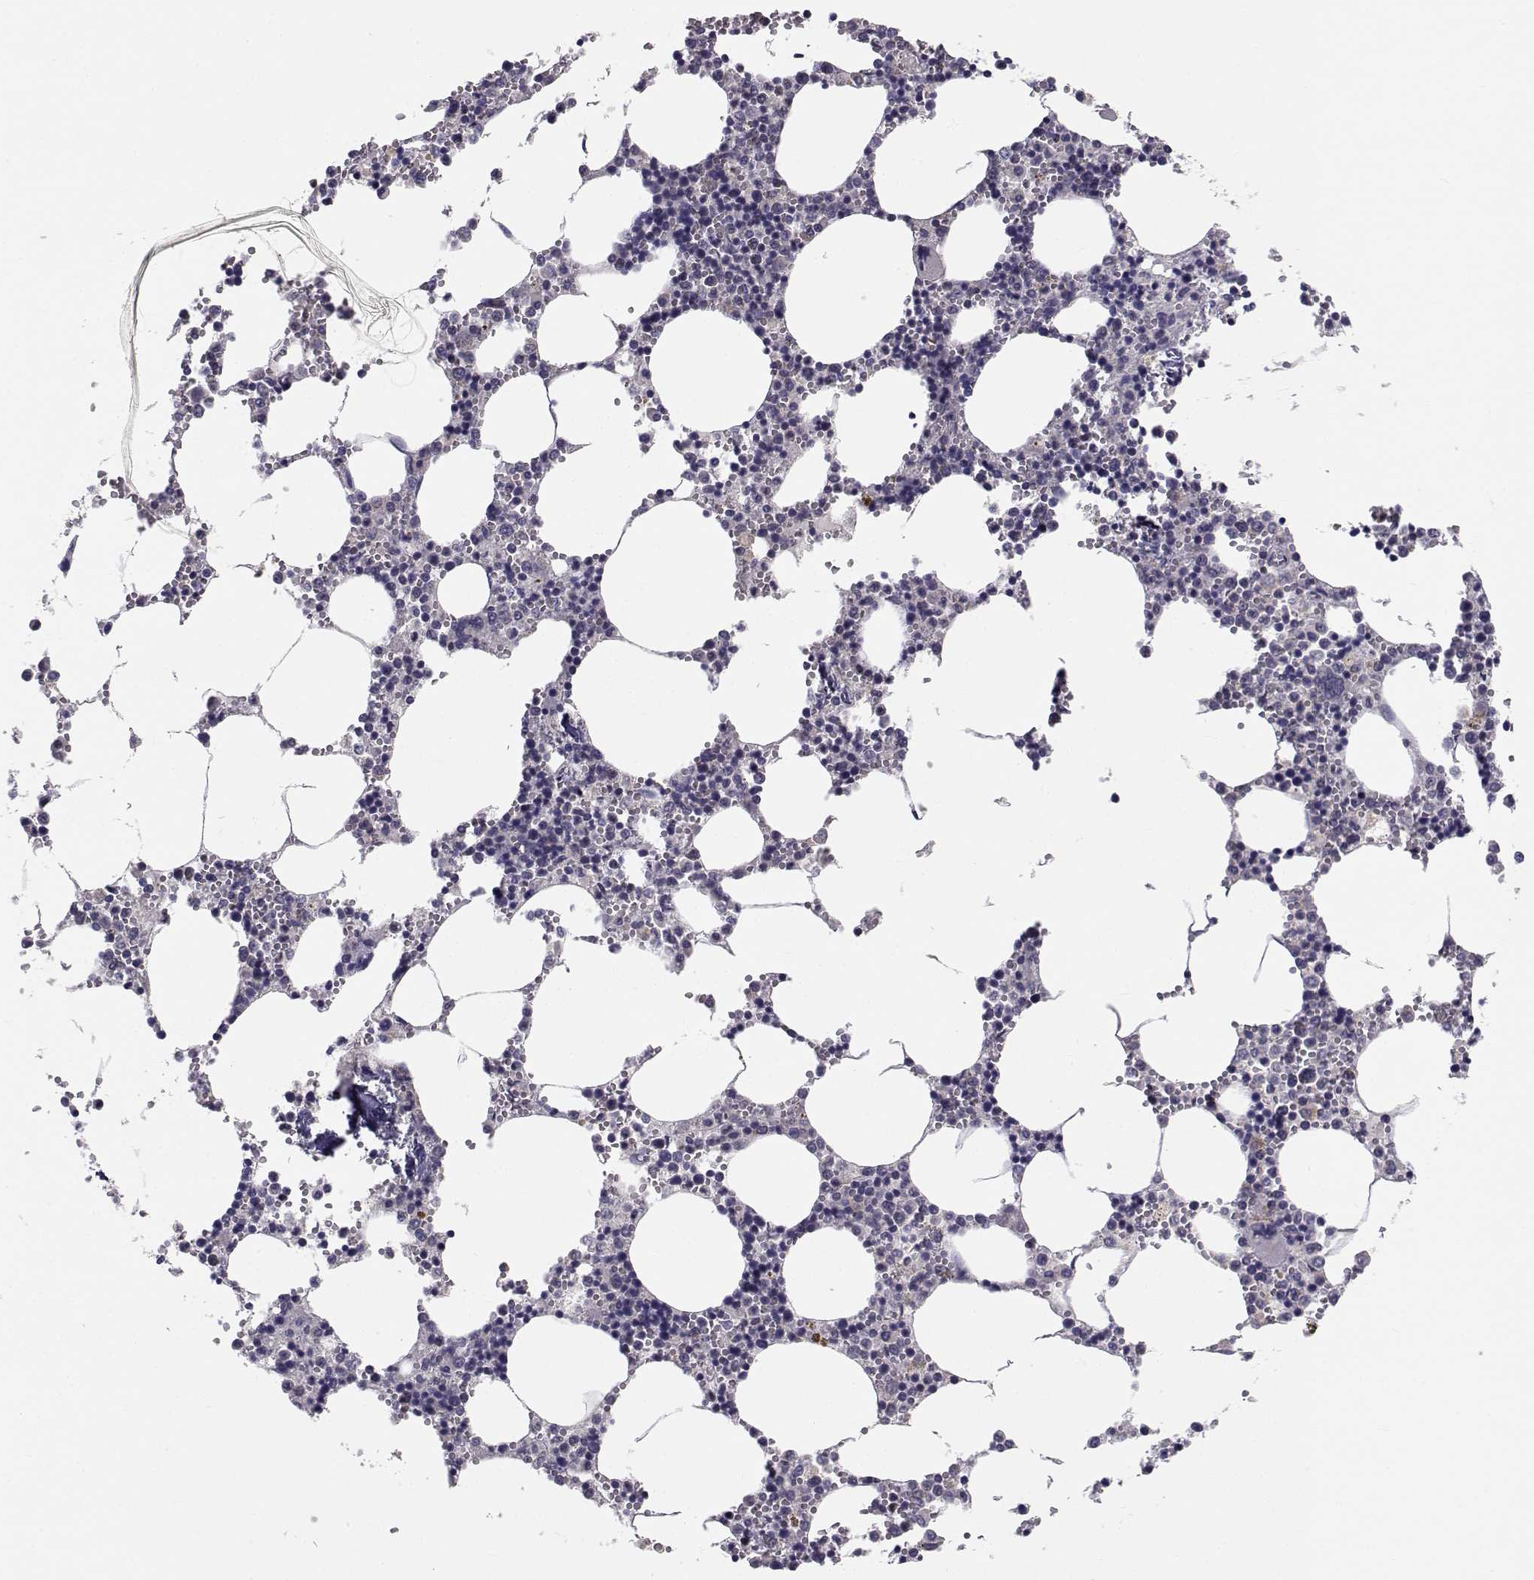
{"staining": {"intensity": "negative", "quantity": "none", "location": "none"}, "tissue": "bone marrow", "cell_type": "Hematopoietic cells", "image_type": "normal", "snomed": [{"axis": "morphology", "description": "Normal tissue, NOS"}, {"axis": "topography", "description": "Bone marrow"}], "caption": "A histopathology image of bone marrow stained for a protein reveals no brown staining in hematopoietic cells. (Stains: DAB IHC with hematoxylin counter stain, Microscopy: brightfield microscopy at high magnification).", "gene": "ANGPT1", "patient": {"sex": "male", "age": 54}}